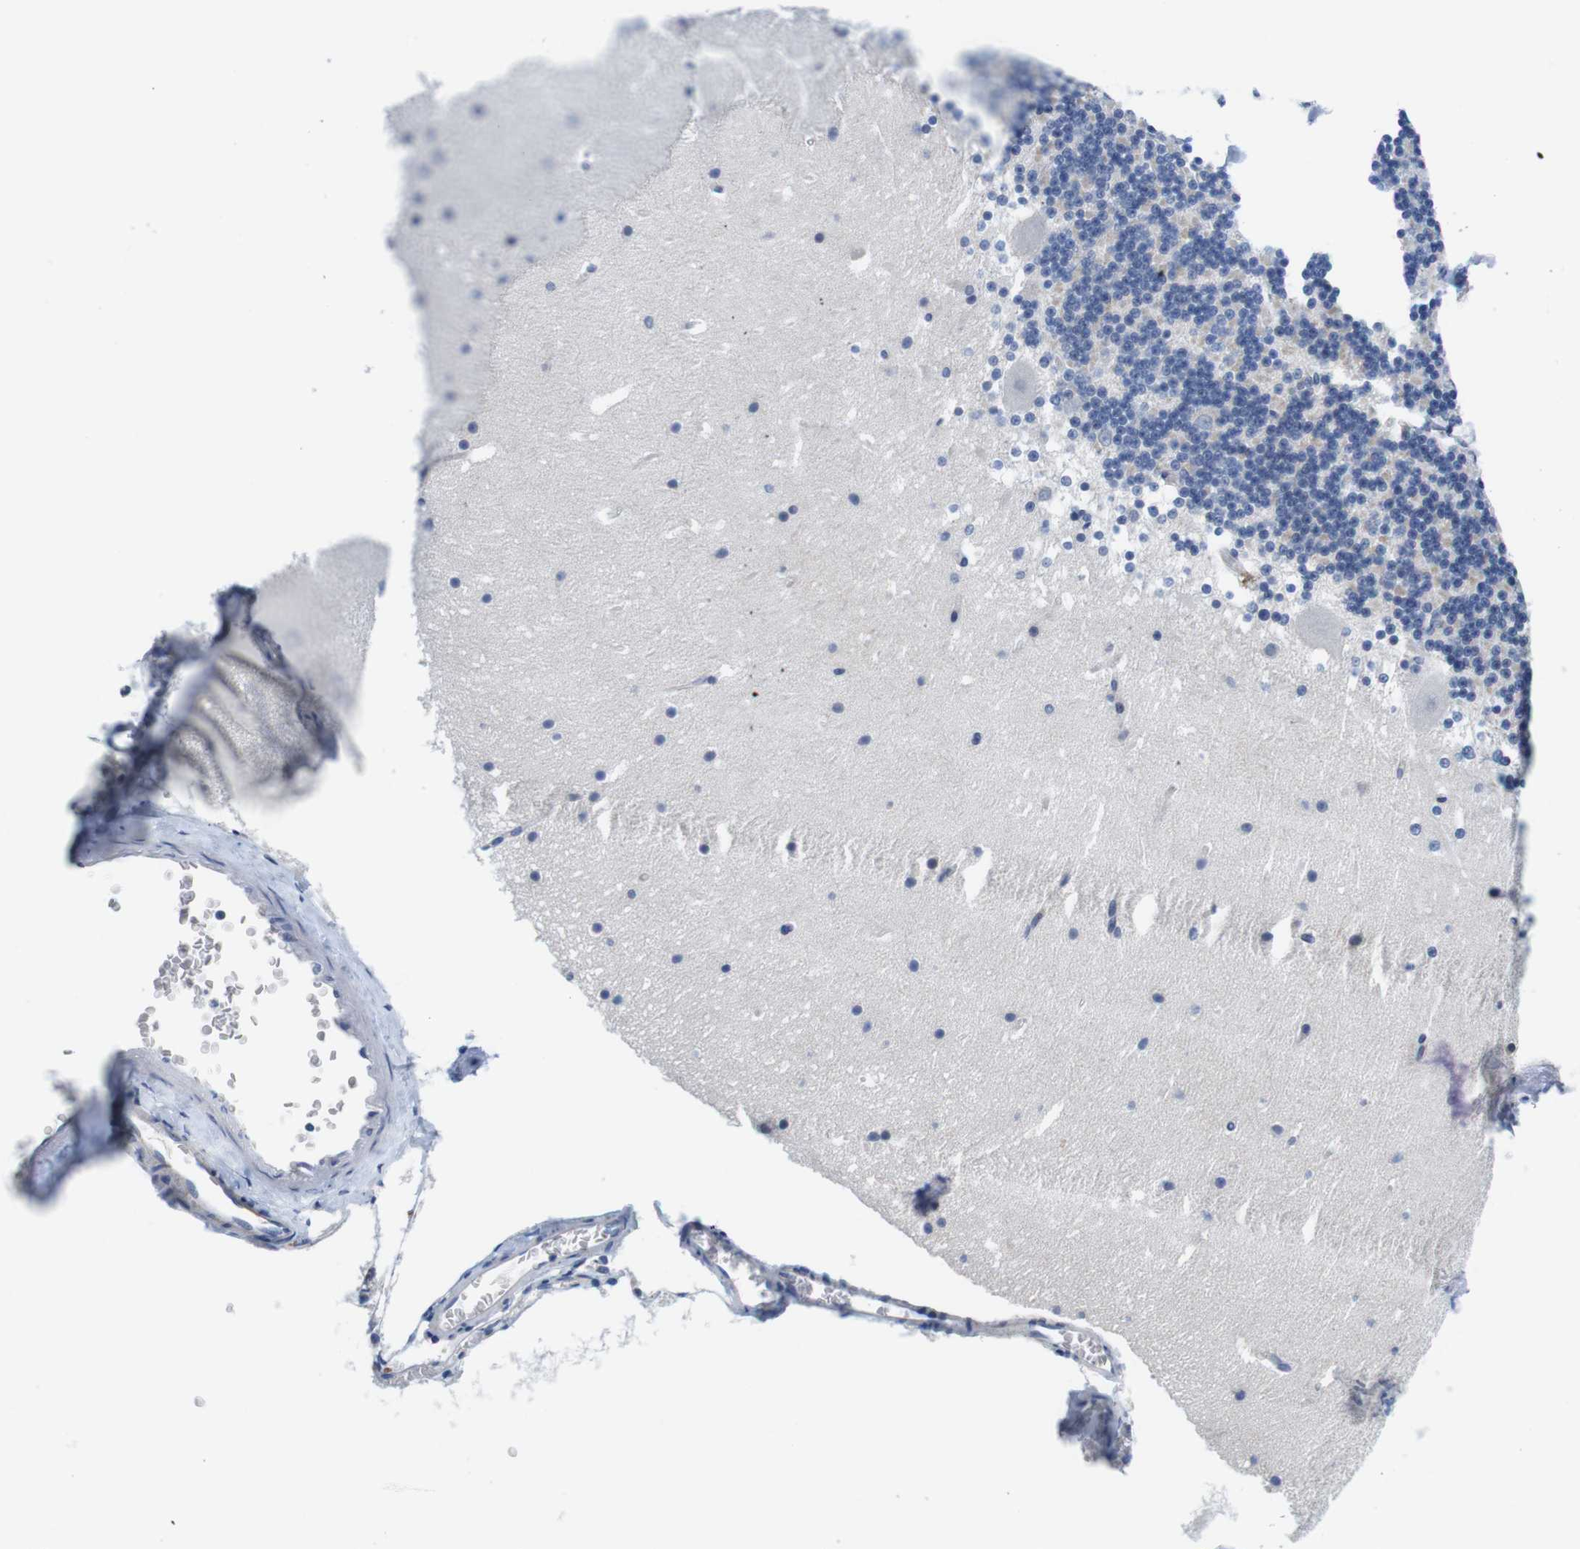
{"staining": {"intensity": "negative", "quantity": "none", "location": "none"}, "tissue": "cerebellum", "cell_type": "Cells in granular layer", "image_type": "normal", "snomed": [{"axis": "morphology", "description": "Normal tissue, NOS"}, {"axis": "topography", "description": "Cerebellum"}], "caption": "IHC photomicrograph of normal cerebellum stained for a protein (brown), which shows no positivity in cells in granular layer.", "gene": "SCRIB", "patient": {"sex": "male", "age": 45}}